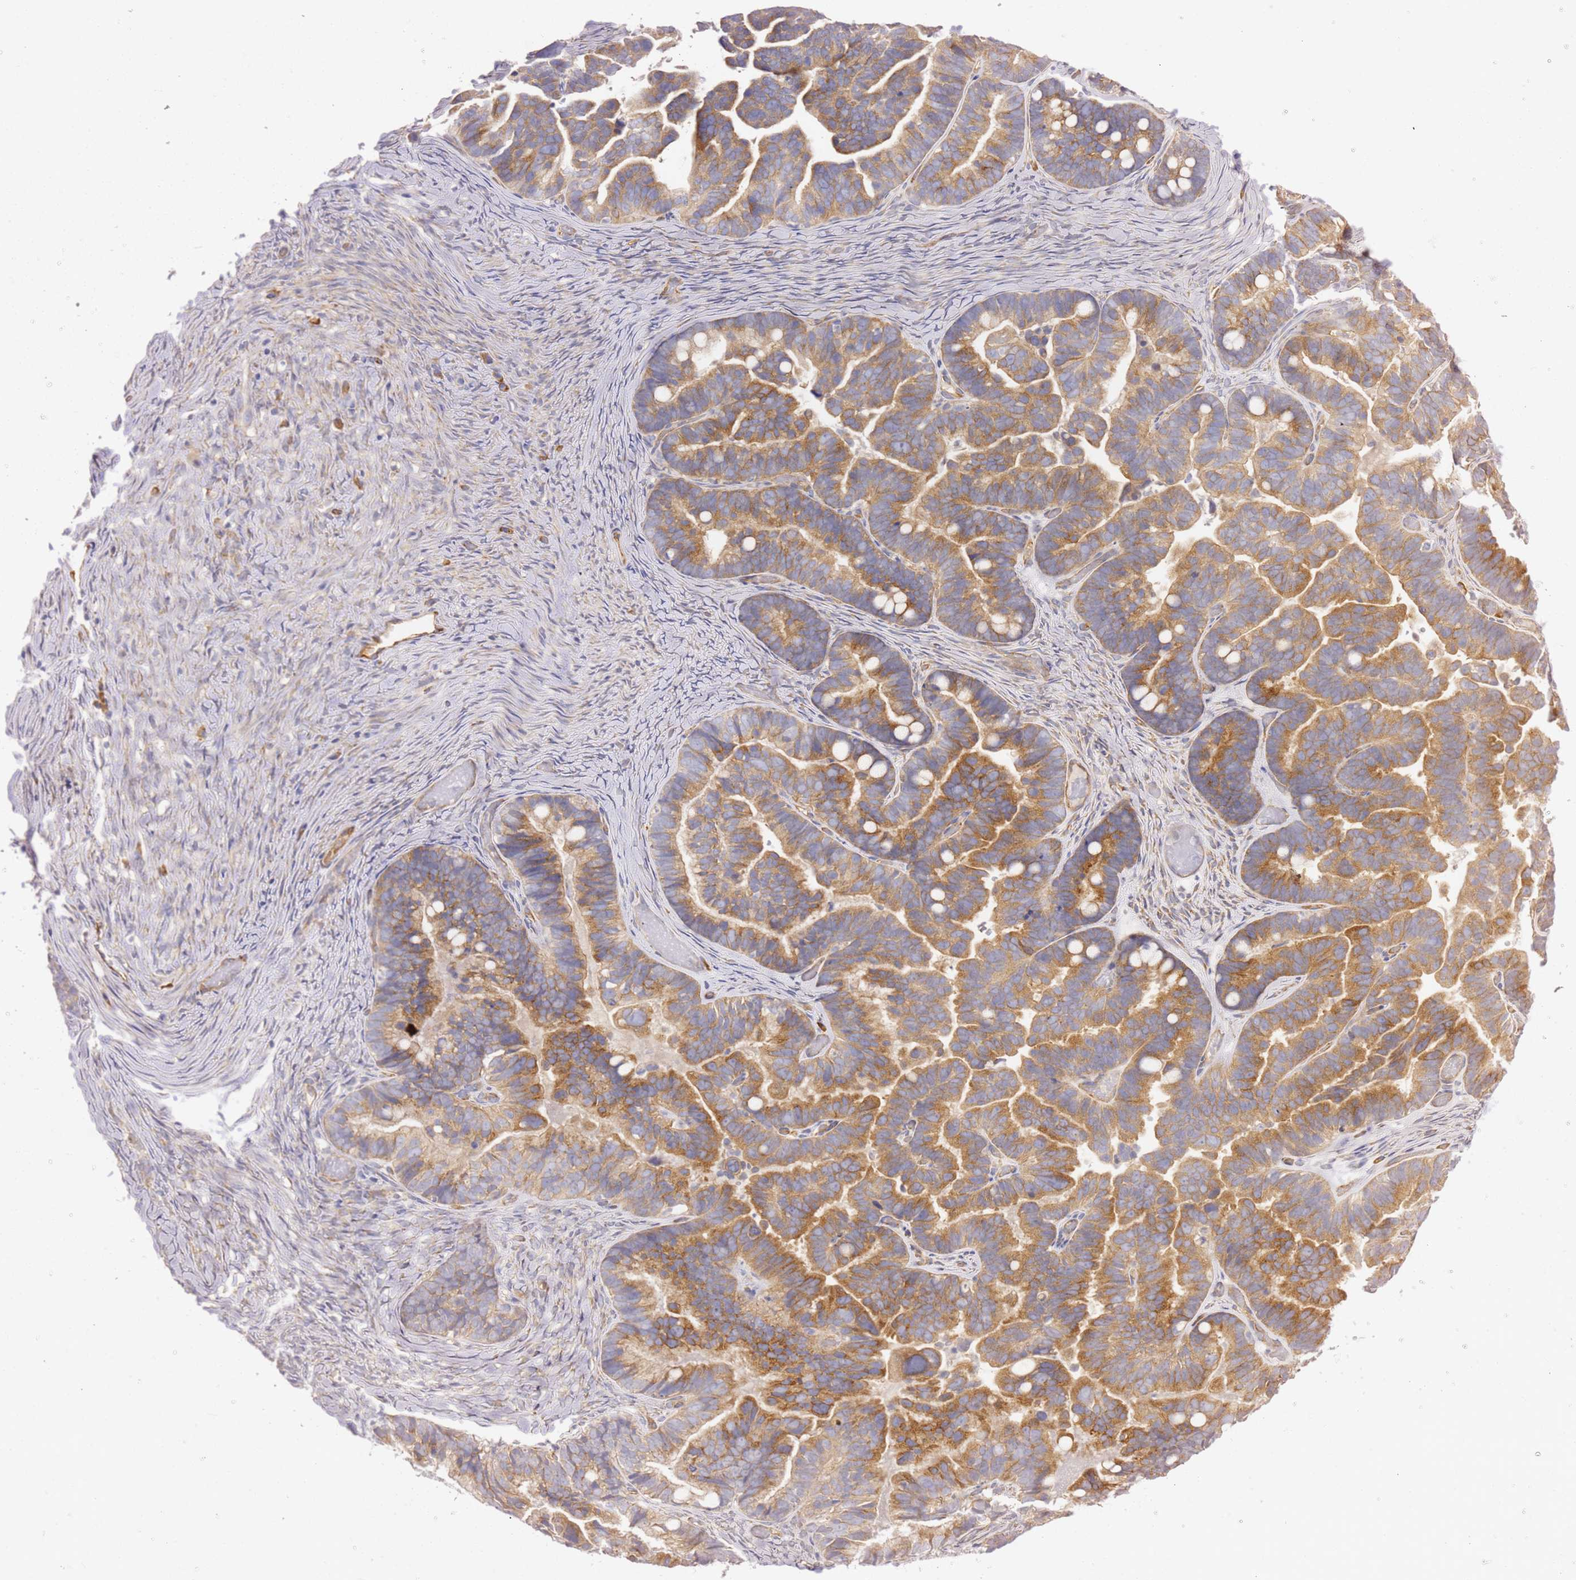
{"staining": {"intensity": "moderate", "quantity": ">75%", "location": "cytoplasmic/membranous"}, "tissue": "ovarian cancer", "cell_type": "Tumor cells", "image_type": "cancer", "snomed": [{"axis": "morphology", "description": "Cystadenocarcinoma, serous, NOS"}, {"axis": "topography", "description": "Ovary"}], "caption": "Protein expression analysis of ovarian cancer (serous cystadenocarcinoma) displays moderate cytoplasmic/membranous expression in about >75% of tumor cells. The staining is performed using DAB brown chromogen to label protein expression. The nuclei are counter-stained blue using hematoxylin.", "gene": "KIF7", "patient": {"sex": "female", "age": 56}}